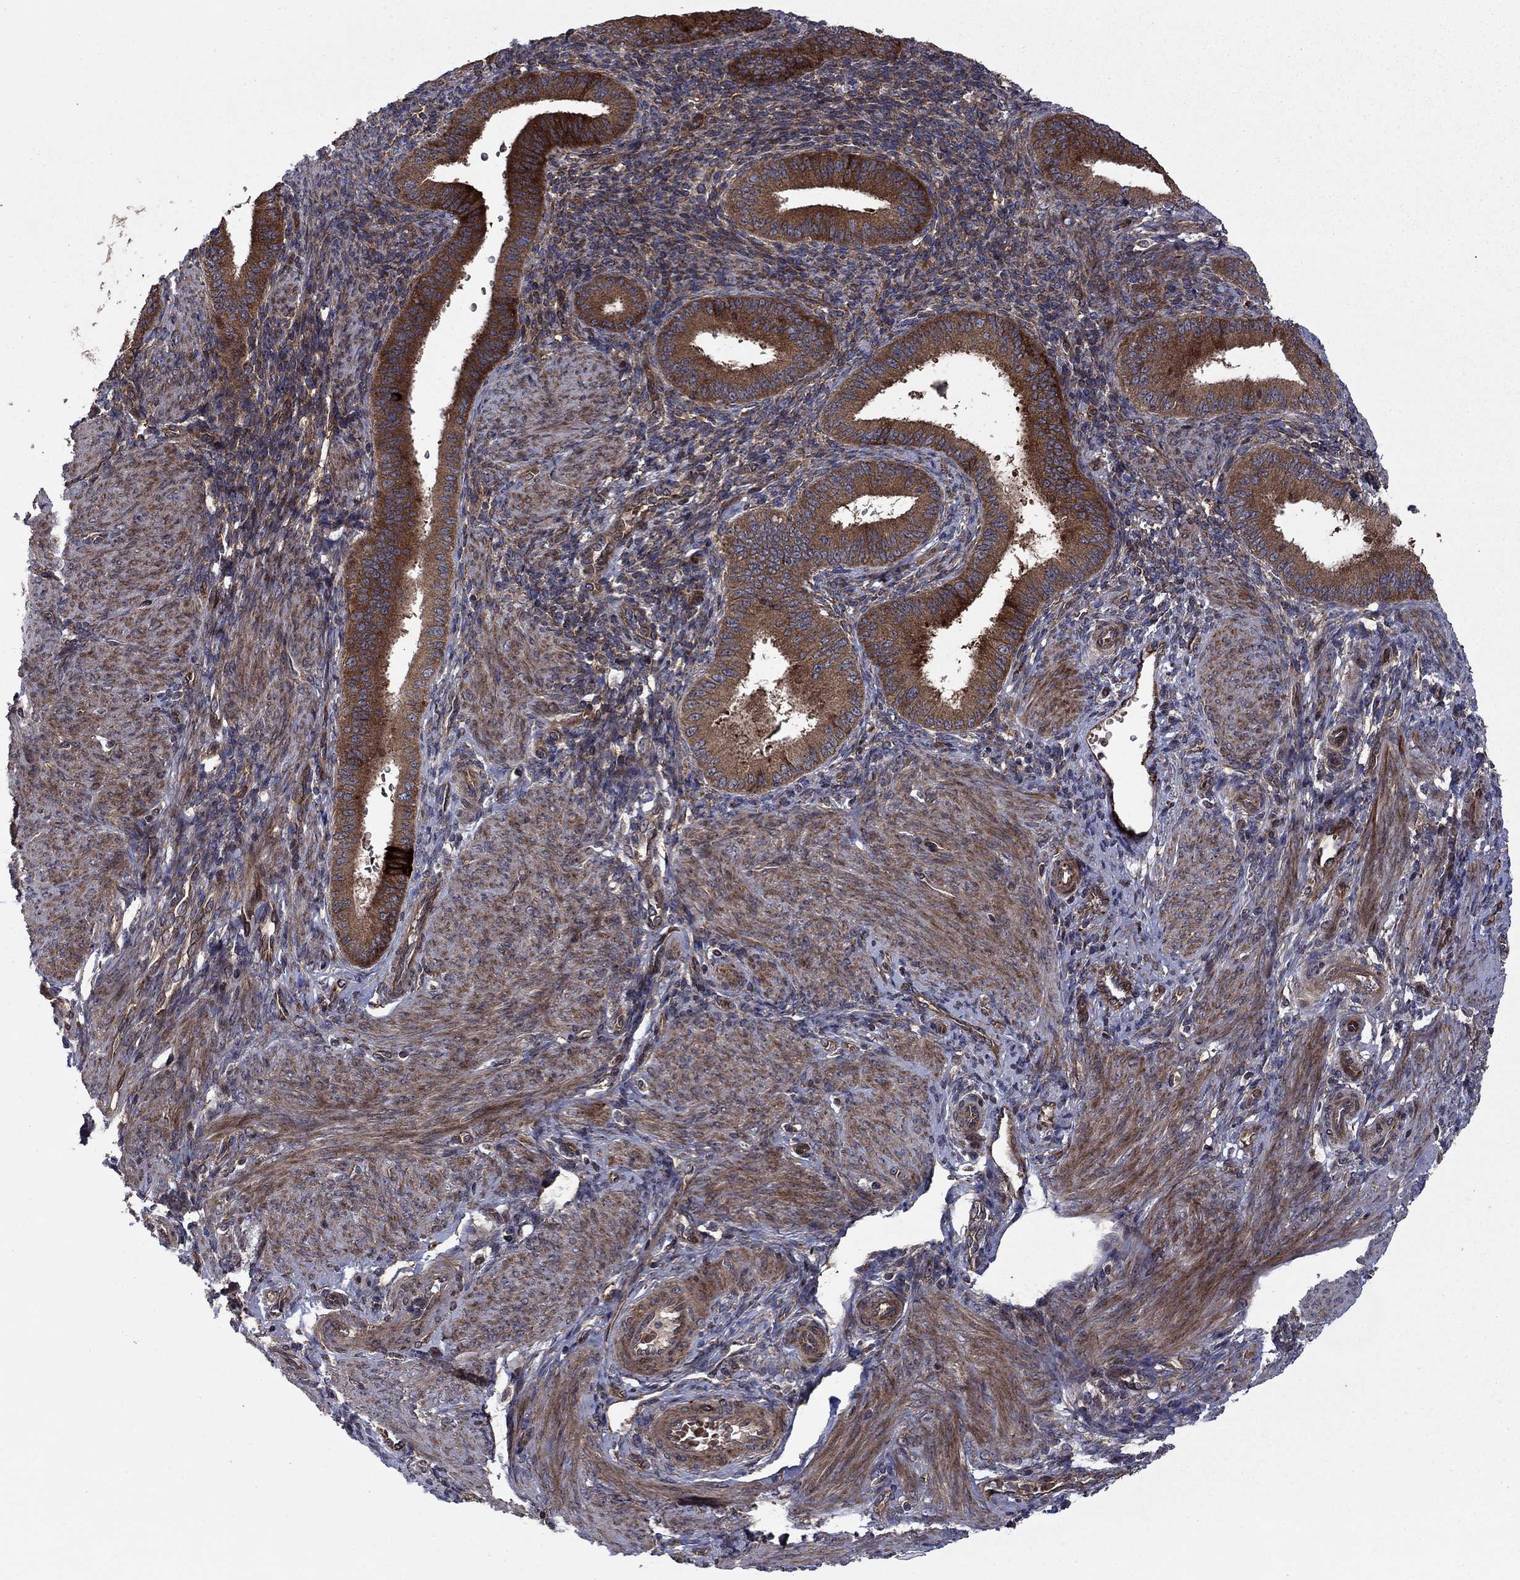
{"staining": {"intensity": "moderate", "quantity": "25%-75%", "location": "cytoplasmic/membranous"}, "tissue": "endometrium", "cell_type": "Cells in endometrial stroma", "image_type": "normal", "snomed": [{"axis": "morphology", "description": "Normal tissue, NOS"}, {"axis": "topography", "description": "Endometrium"}], "caption": "A photomicrograph of human endometrium stained for a protein reveals moderate cytoplasmic/membranous brown staining in cells in endometrial stroma. The staining is performed using DAB (3,3'-diaminobenzidine) brown chromogen to label protein expression. The nuclei are counter-stained blue using hematoxylin.", "gene": "HDAC4", "patient": {"sex": "female", "age": 39}}